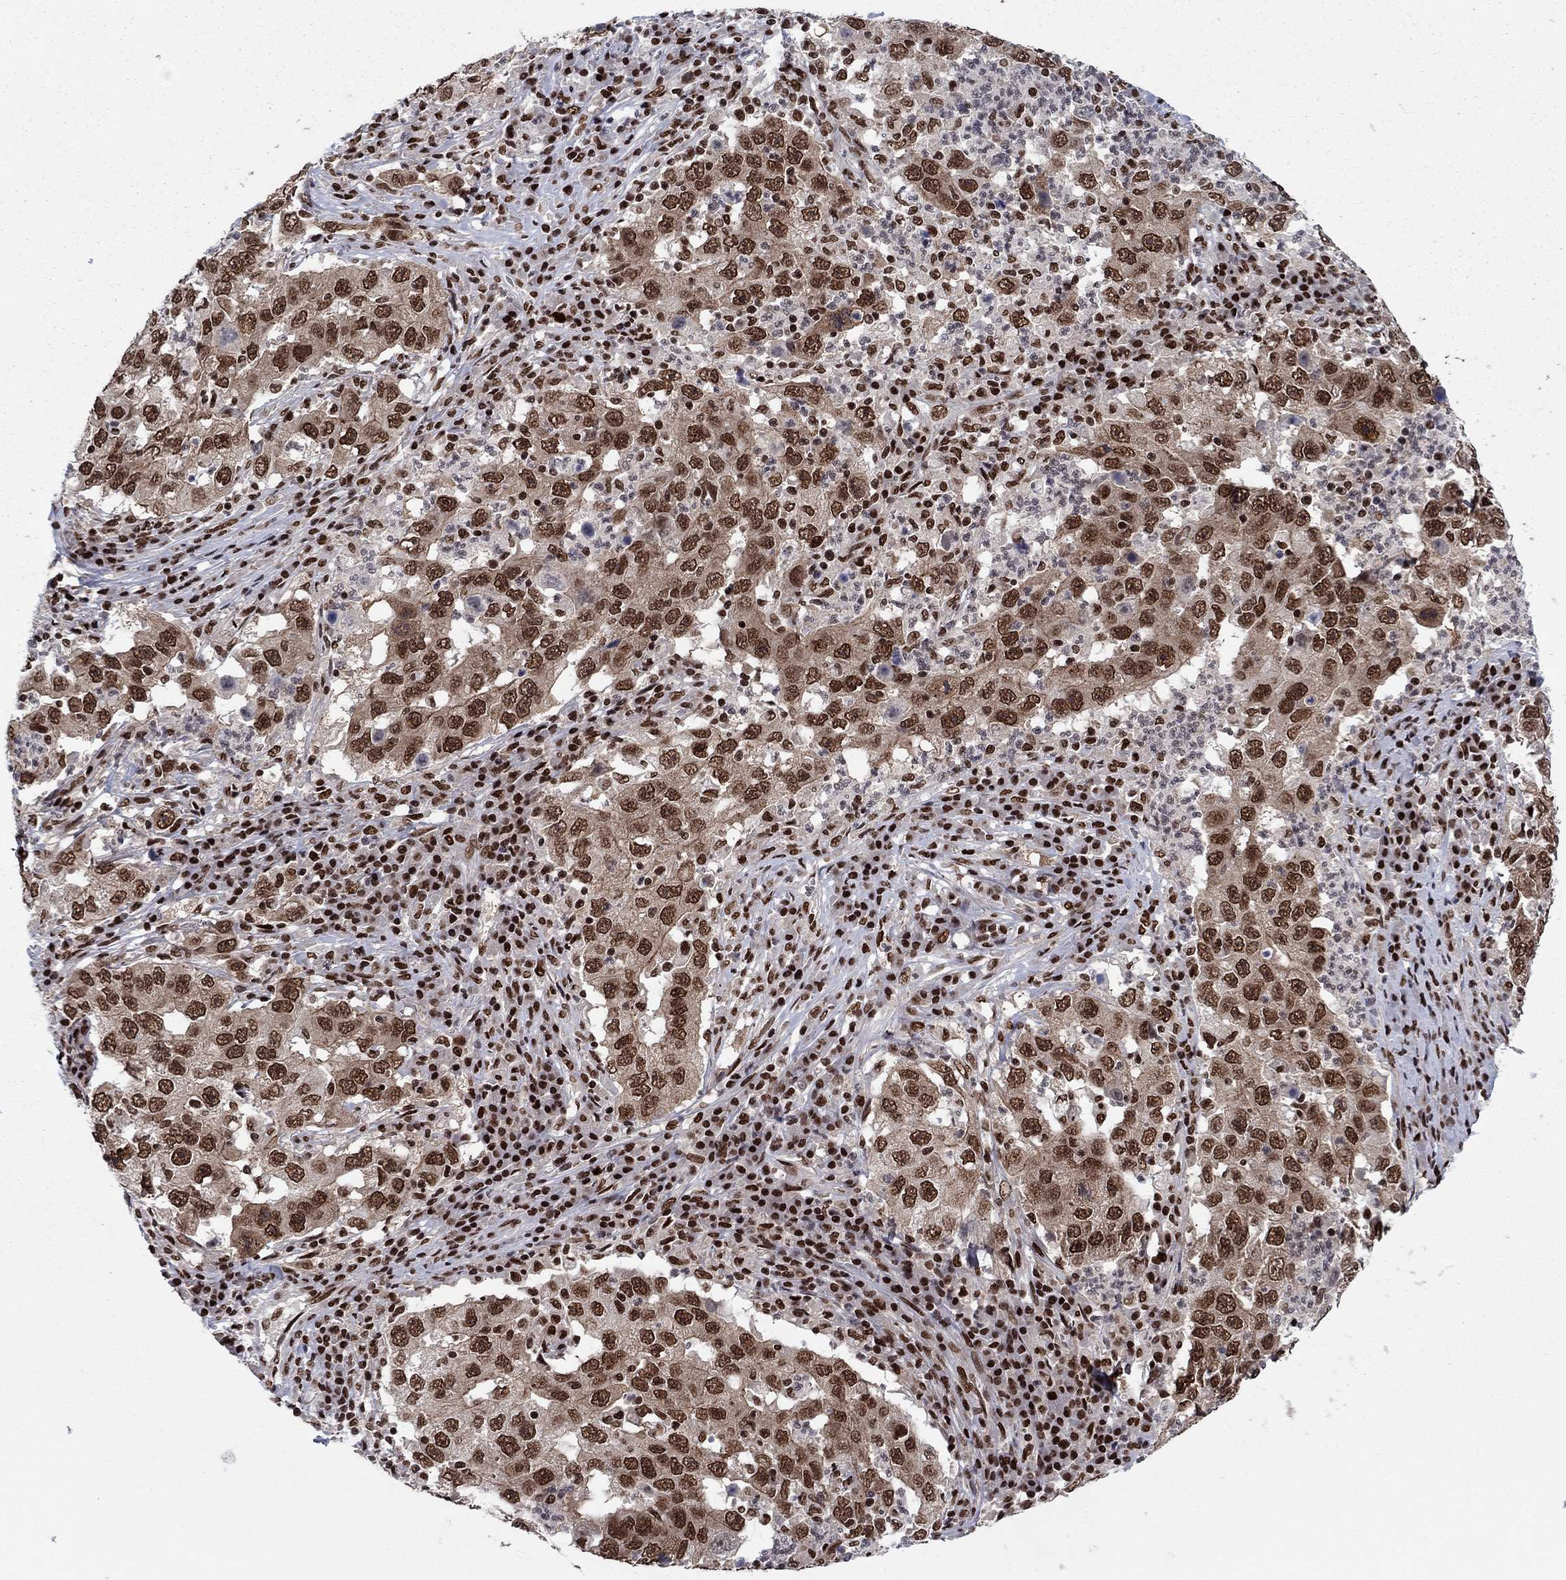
{"staining": {"intensity": "strong", "quantity": ">75%", "location": "nuclear"}, "tissue": "lung cancer", "cell_type": "Tumor cells", "image_type": "cancer", "snomed": [{"axis": "morphology", "description": "Adenocarcinoma, NOS"}, {"axis": "topography", "description": "Lung"}], "caption": "Human lung adenocarcinoma stained for a protein (brown) exhibits strong nuclear positive expression in approximately >75% of tumor cells.", "gene": "USP54", "patient": {"sex": "male", "age": 73}}